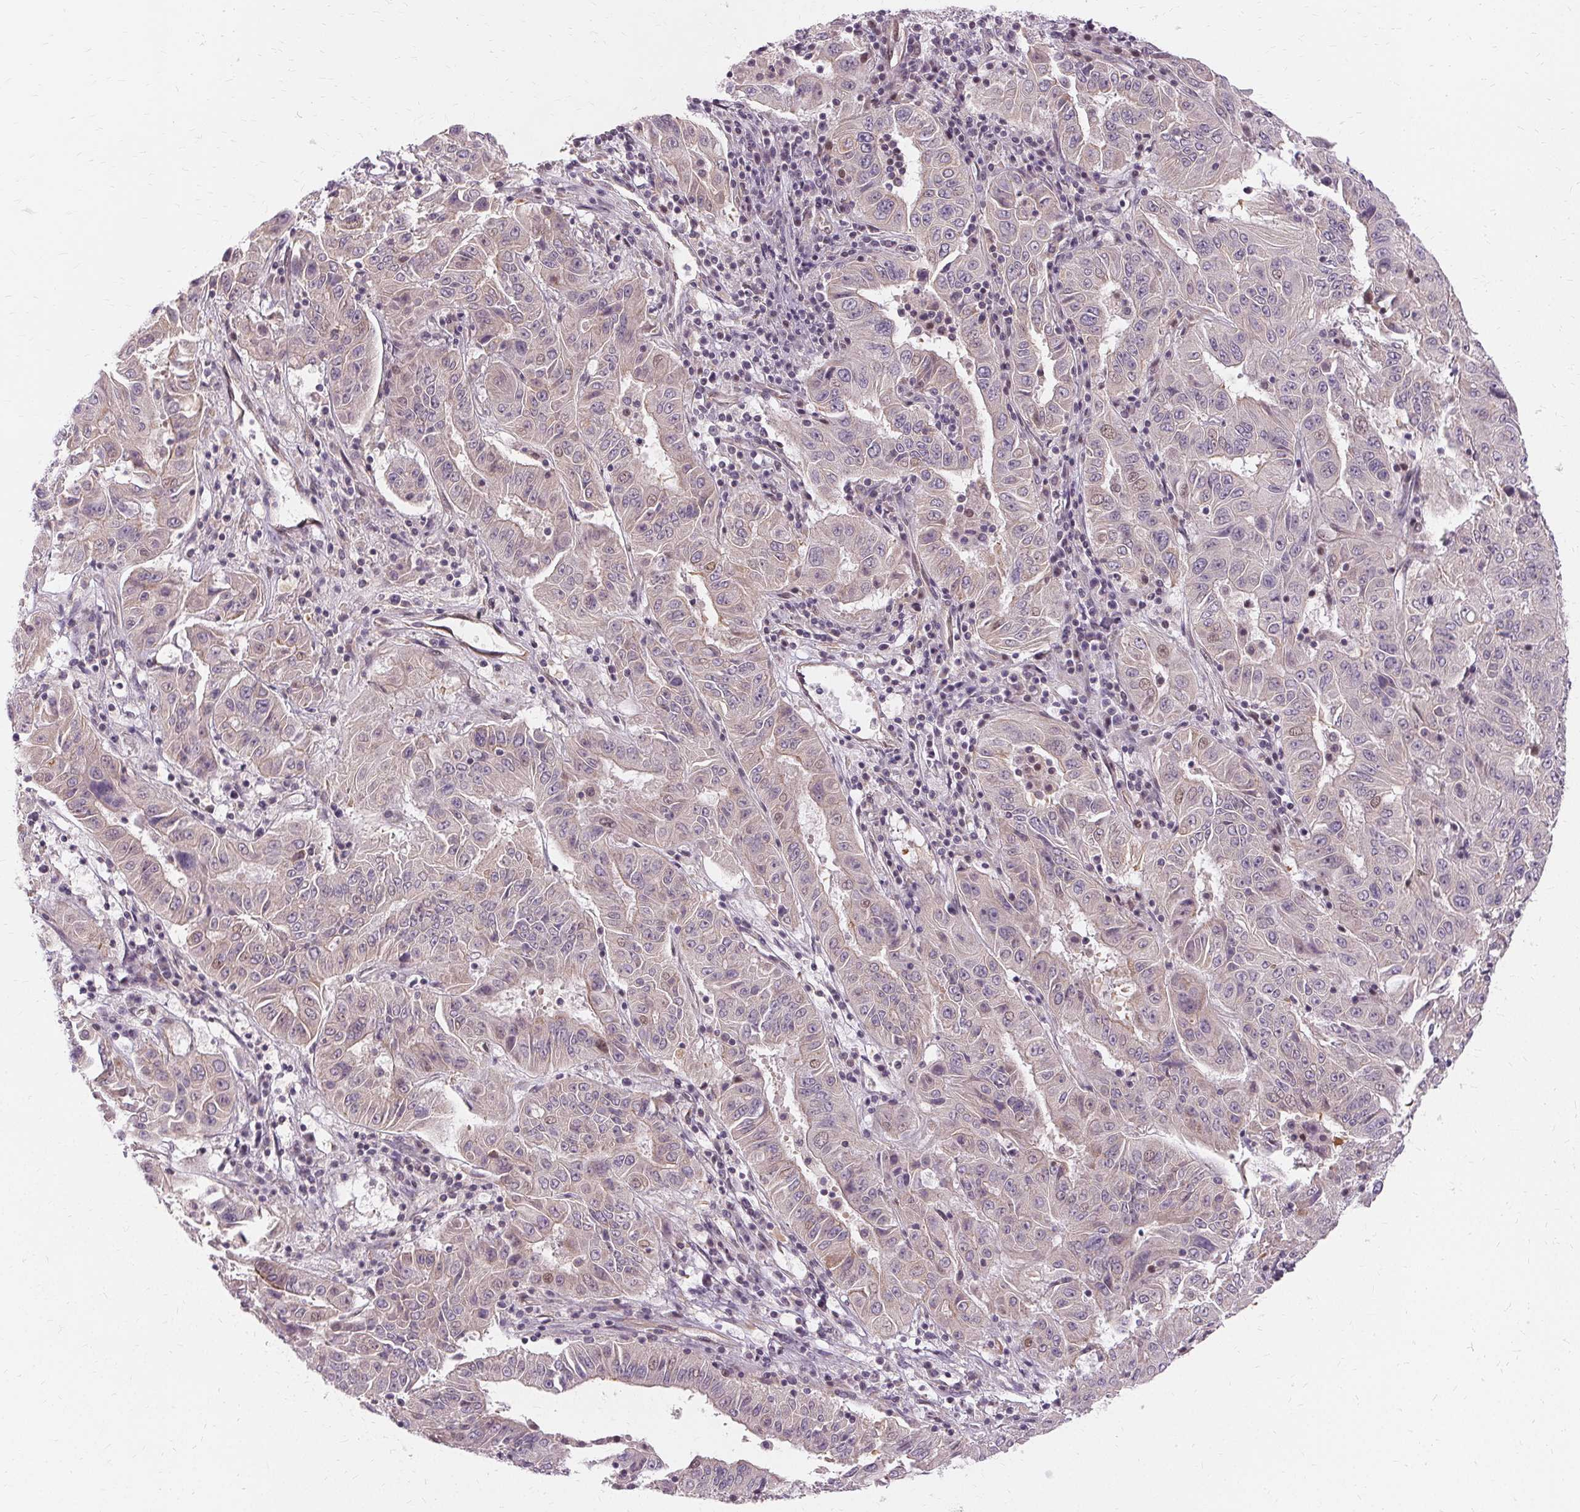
{"staining": {"intensity": "negative", "quantity": "none", "location": "none"}, "tissue": "pancreatic cancer", "cell_type": "Tumor cells", "image_type": "cancer", "snomed": [{"axis": "morphology", "description": "Adenocarcinoma, NOS"}, {"axis": "topography", "description": "Pancreas"}], "caption": "A micrograph of adenocarcinoma (pancreatic) stained for a protein reveals no brown staining in tumor cells. Nuclei are stained in blue.", "gene": "USP8", "patient": {"sex": "male", "age": 63}}